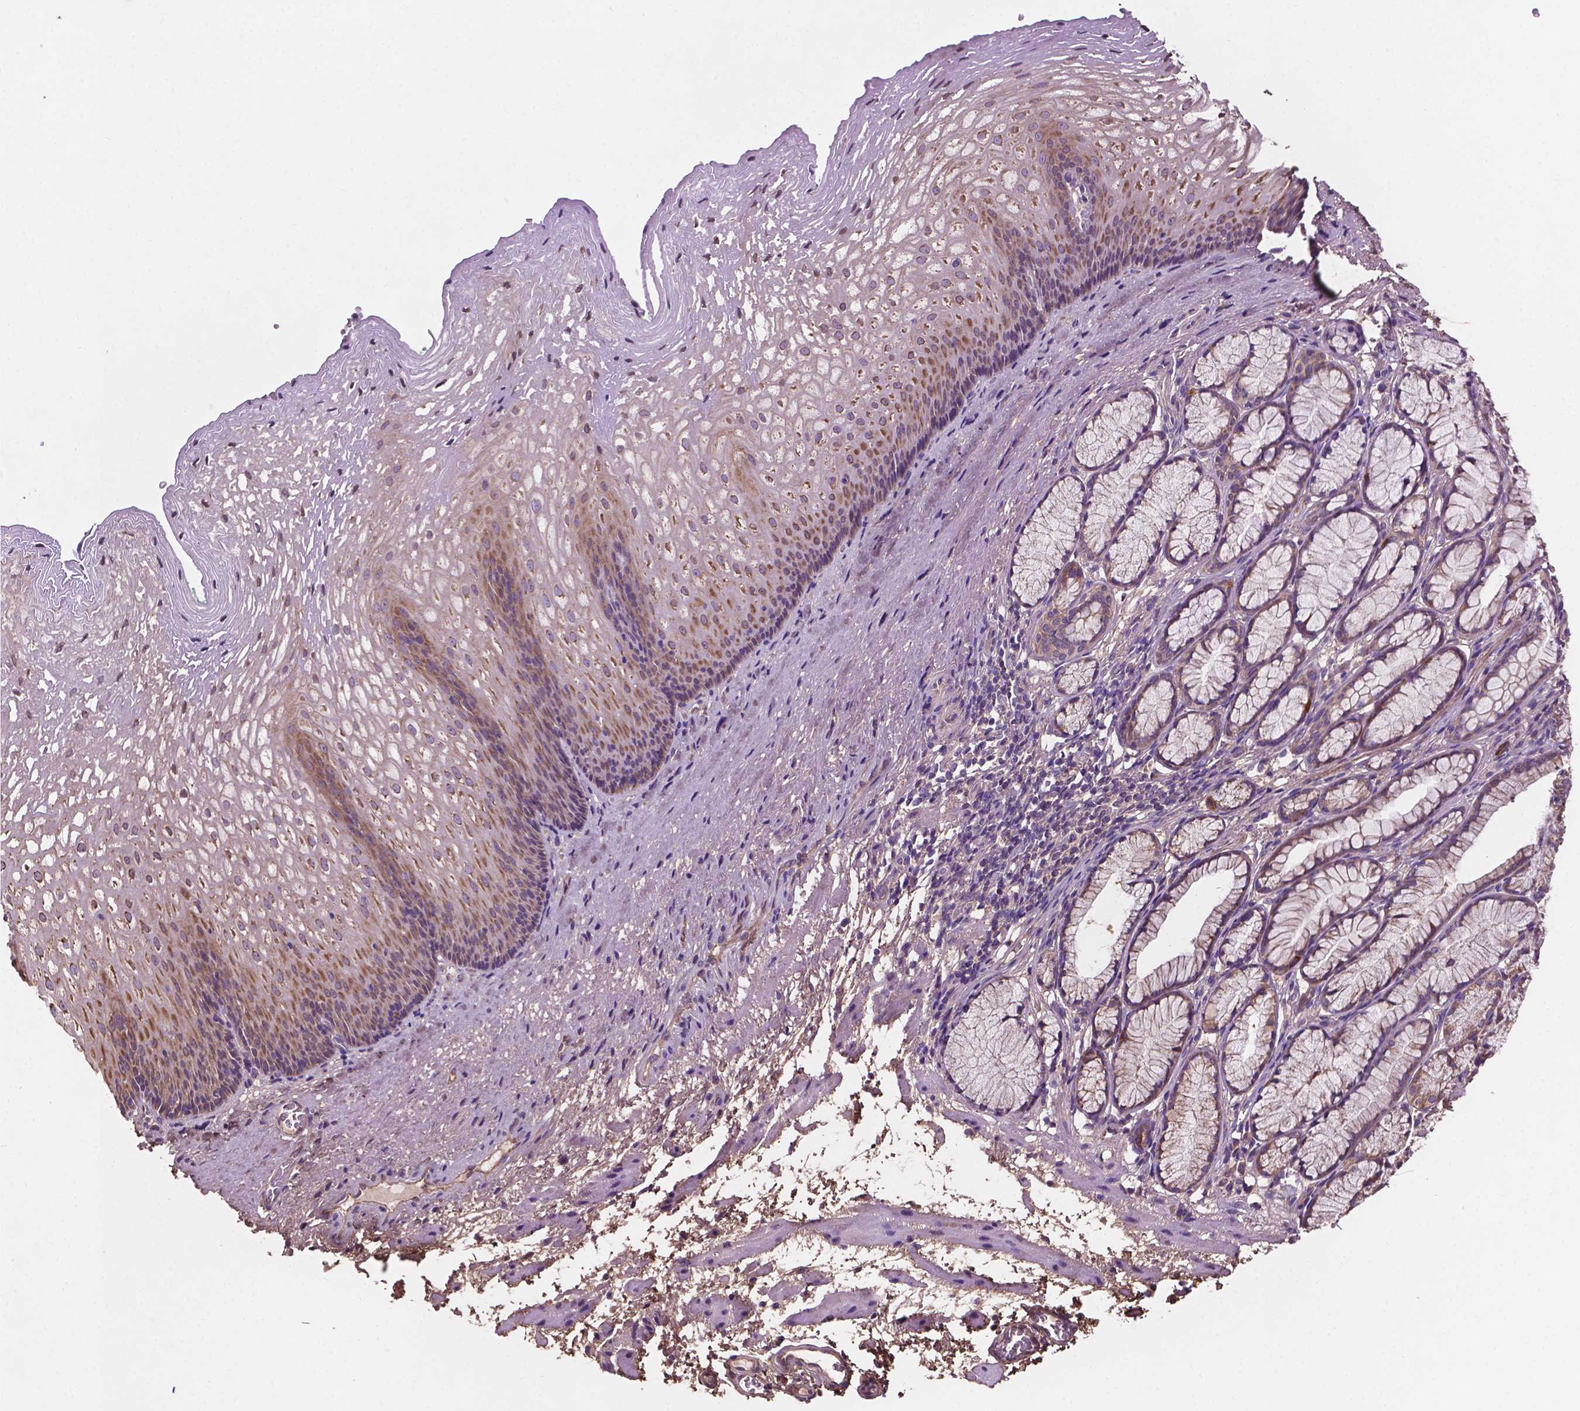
{"staining": {"intensity": "moderate", "quantity": "25%-75%", "location": "cytoplasmic/membranous"}, "tissue": "esophagus", "cell_type": "Squamous epithelial cells", "image_type": "normal", "snomed": [{"axis": "morphology", "description": "Normal tissue, NOS"}, {"axis": "topography", "description": "Esophagus"}], "caption": "Immunohistochemical staining of normal esophagus shows moderate cytoplasmic/membranous protein staining in approximately 25%-75% of squamous epithelial cells. The staining was performed using DAB to visualize the protein expression in brown, while the nuclei were stained in blue with hematoxylin (Magnification: 20x).", "gene": "GJA9", "patient": {"sex": "male", "age": 76}}